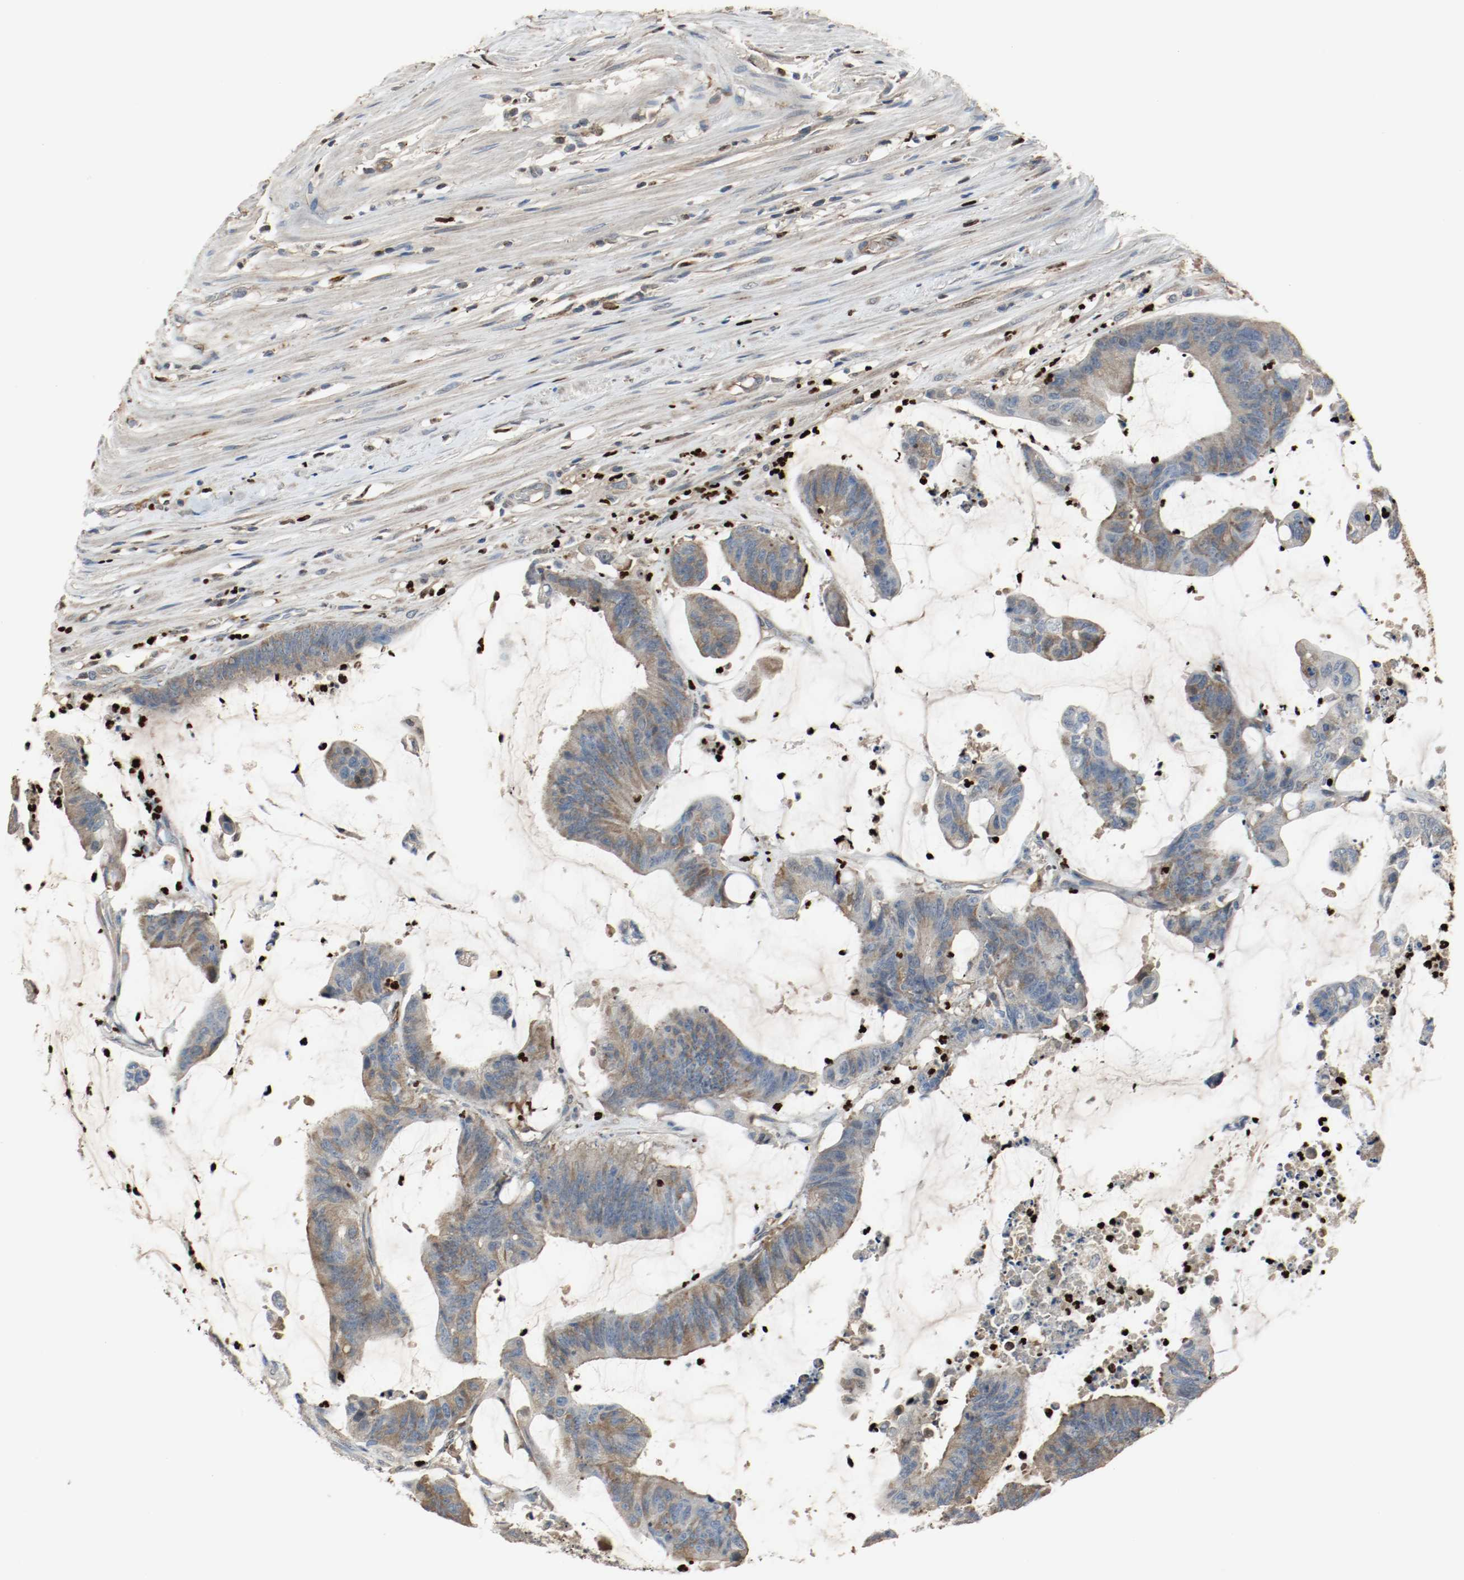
{"staining": {"intensity": "moderate", "quantity": "25%-75%", "location": "cytoplasmic/membranous"}, "tissue": "colorectal cancer", "cell_type": "Tumor cells", "image_type": "cancer", "snomed": [{"axis": "morphology", "description": "Adenocarcinoma, NOS"}, {"axis": "topography", "description": "Rectum"}], "caption": "Human colorectal cancer stained with a brown dye displays moderate cytoplasmic/membranous positive positivity in about 25%-75% of tumor cells.", "gene": "BLK", "patient": {"sex": "female", "age": 66}}